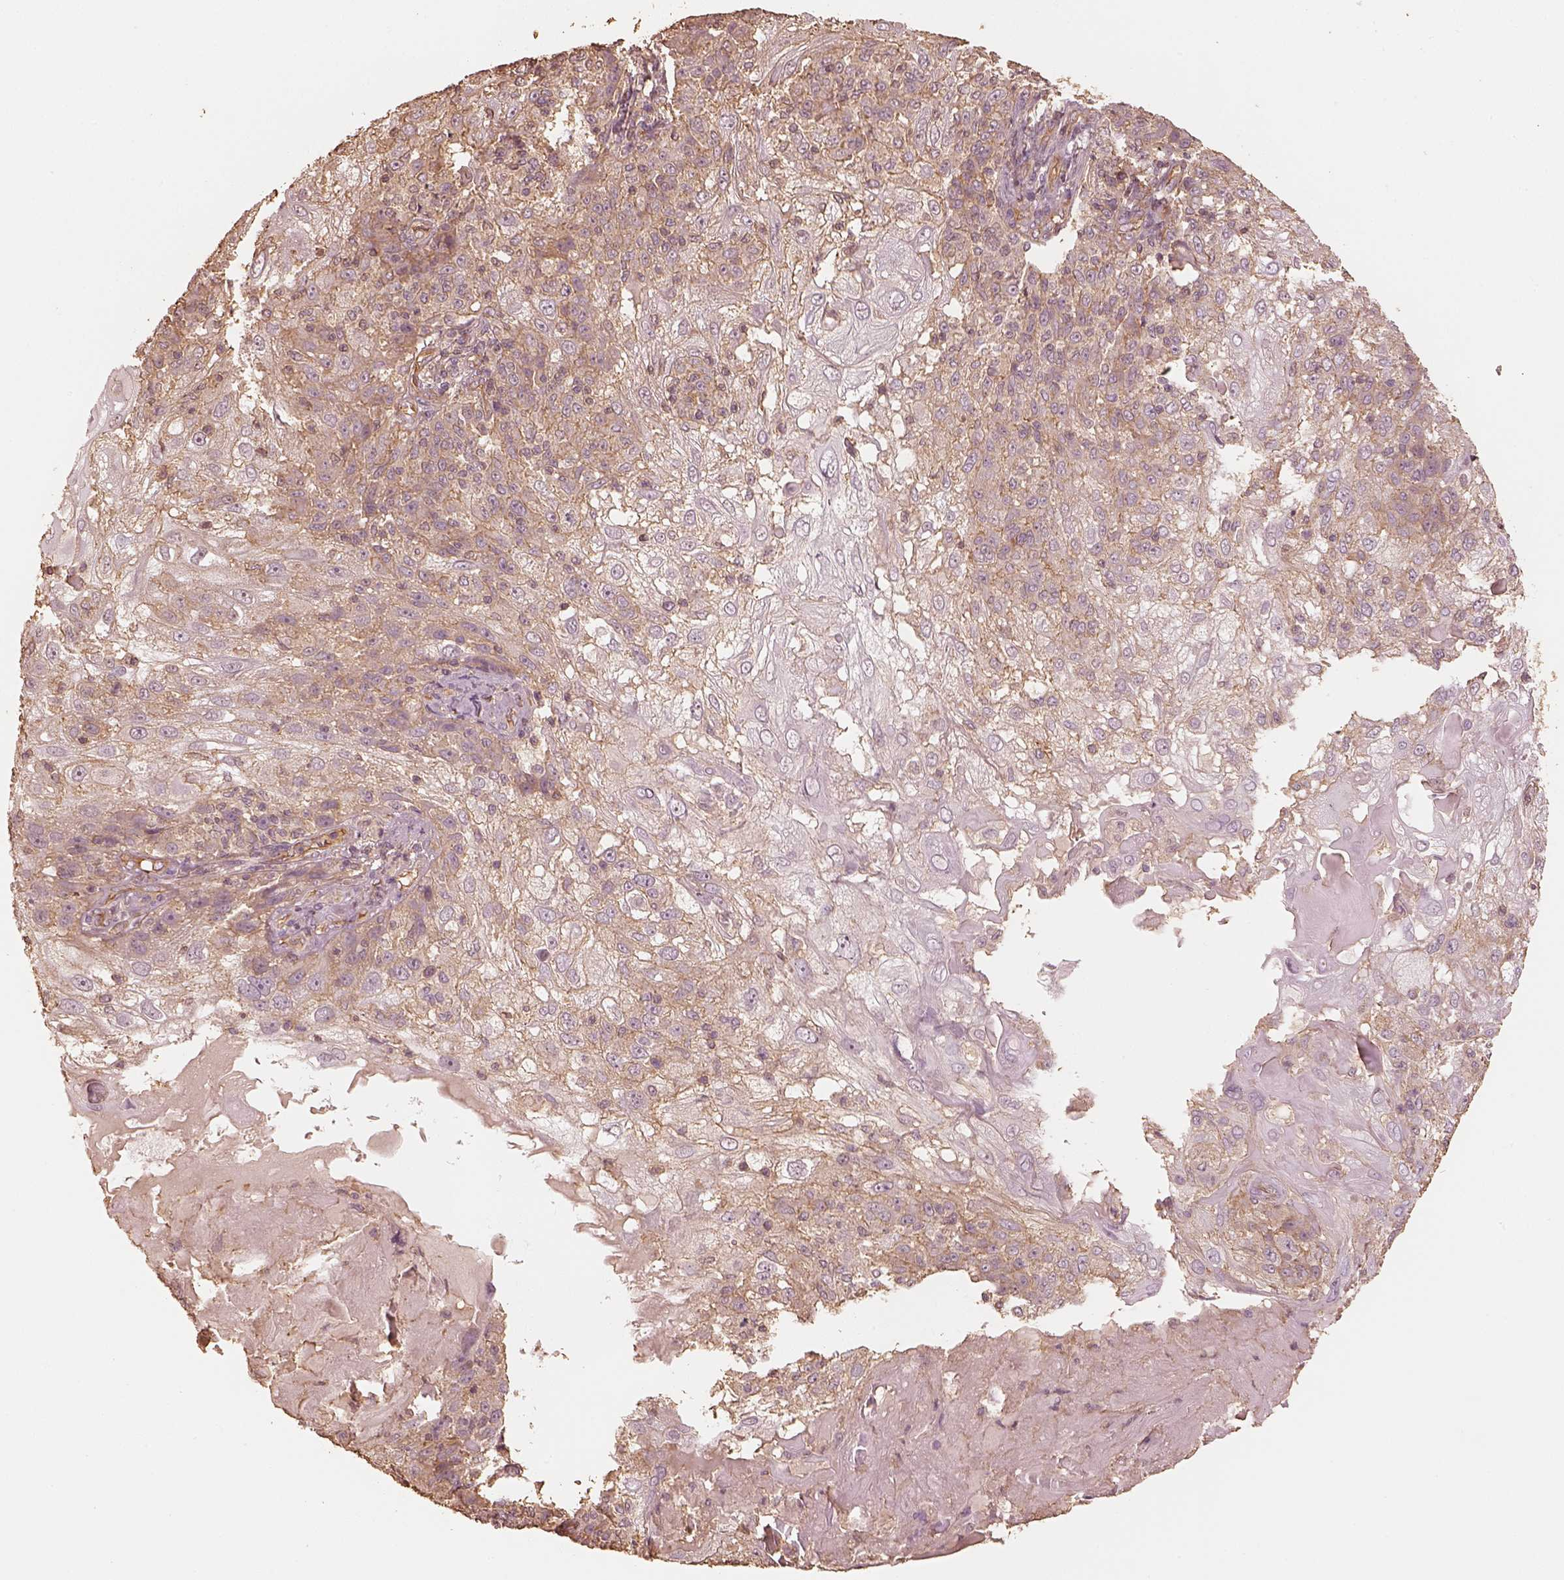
{"staining": {"intensity": "moderate", "quantity": "25%-75%", "location": "cytoplasmic/membranous"}, "tissue": "skin cancer", "cell_type": "Tumor cells", "image_type": "cancer", "snomed": [{"axis": "morphology", "description": "Normal tissue, NOS"}, {"axis": "morphology", "description": "Squamous cell carcinoma, NOS"}, {"axis": "topography", "description": "Skin"}], "caption": "Immunohistochemical staining of squamous cell carcinoma (skin) demonstrates medium levels of moderate cytoplasmic/membranous protein staining in approximately 25%-75% of tumor cells.", "gene": "WDR7", "patient": {"sex": "female", "age": 83}}